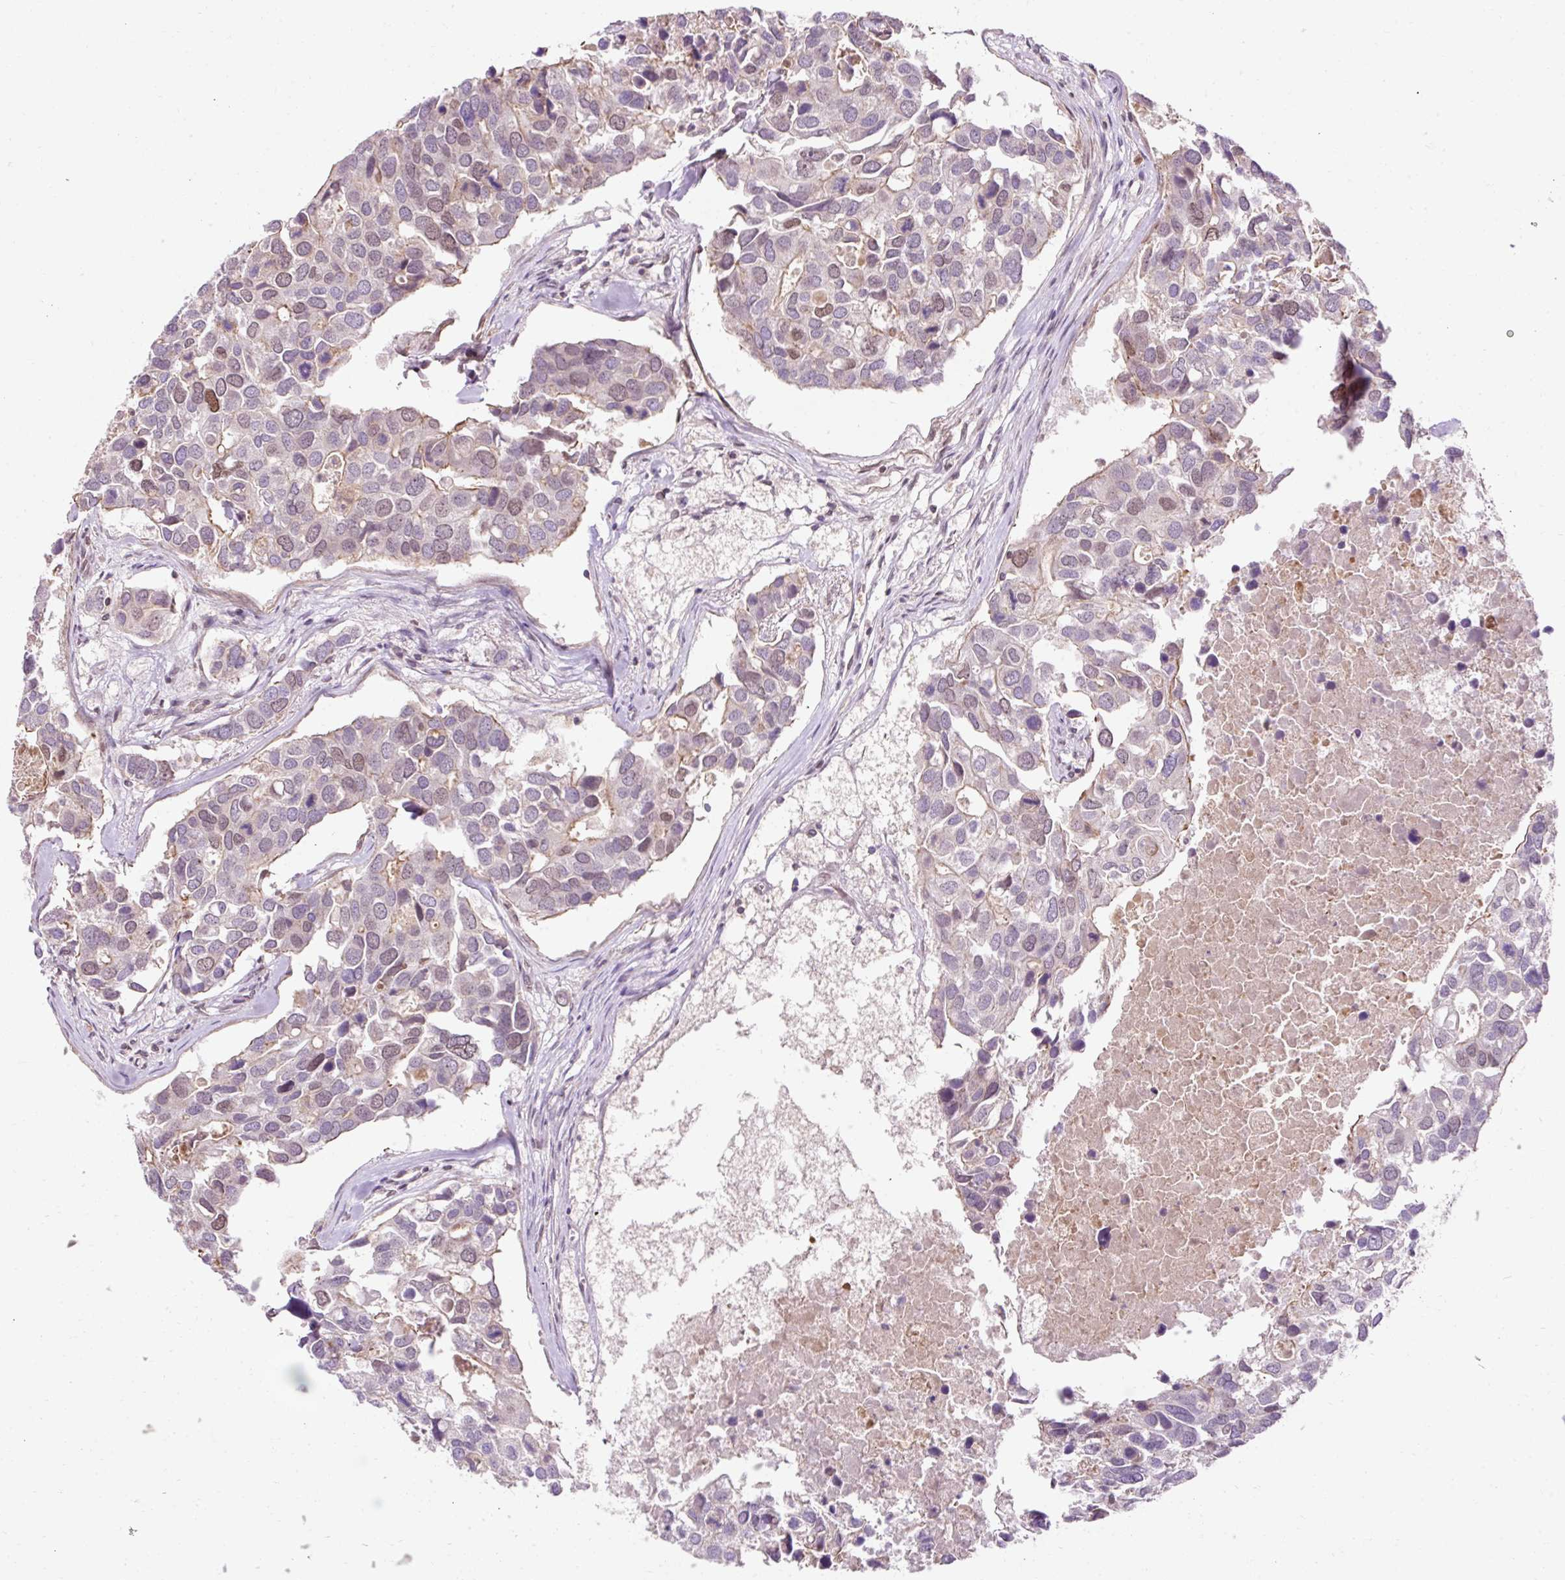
{"staining": {"intensity": "moderate", "quantity": "<25%", "location": "cytoplasmic/membranous,nuclear"}, "tissue": "breast cancer", "cell_type": "Tumor cells", "image_type": "cancer", "snomed": [{"axis": "morphology", "description": "Duct carcinoma"}, {"axis": "topography", "description": "Breast"}], "caption": "Tumor cells show low levels of moderate cytoplasmic/membranous and nuclear expression in about <25% of cells in human breast cancer (invasive ductal carcinoma).", "gene": "ZNF610", "patient": {"sex": "female", "age": 83}}